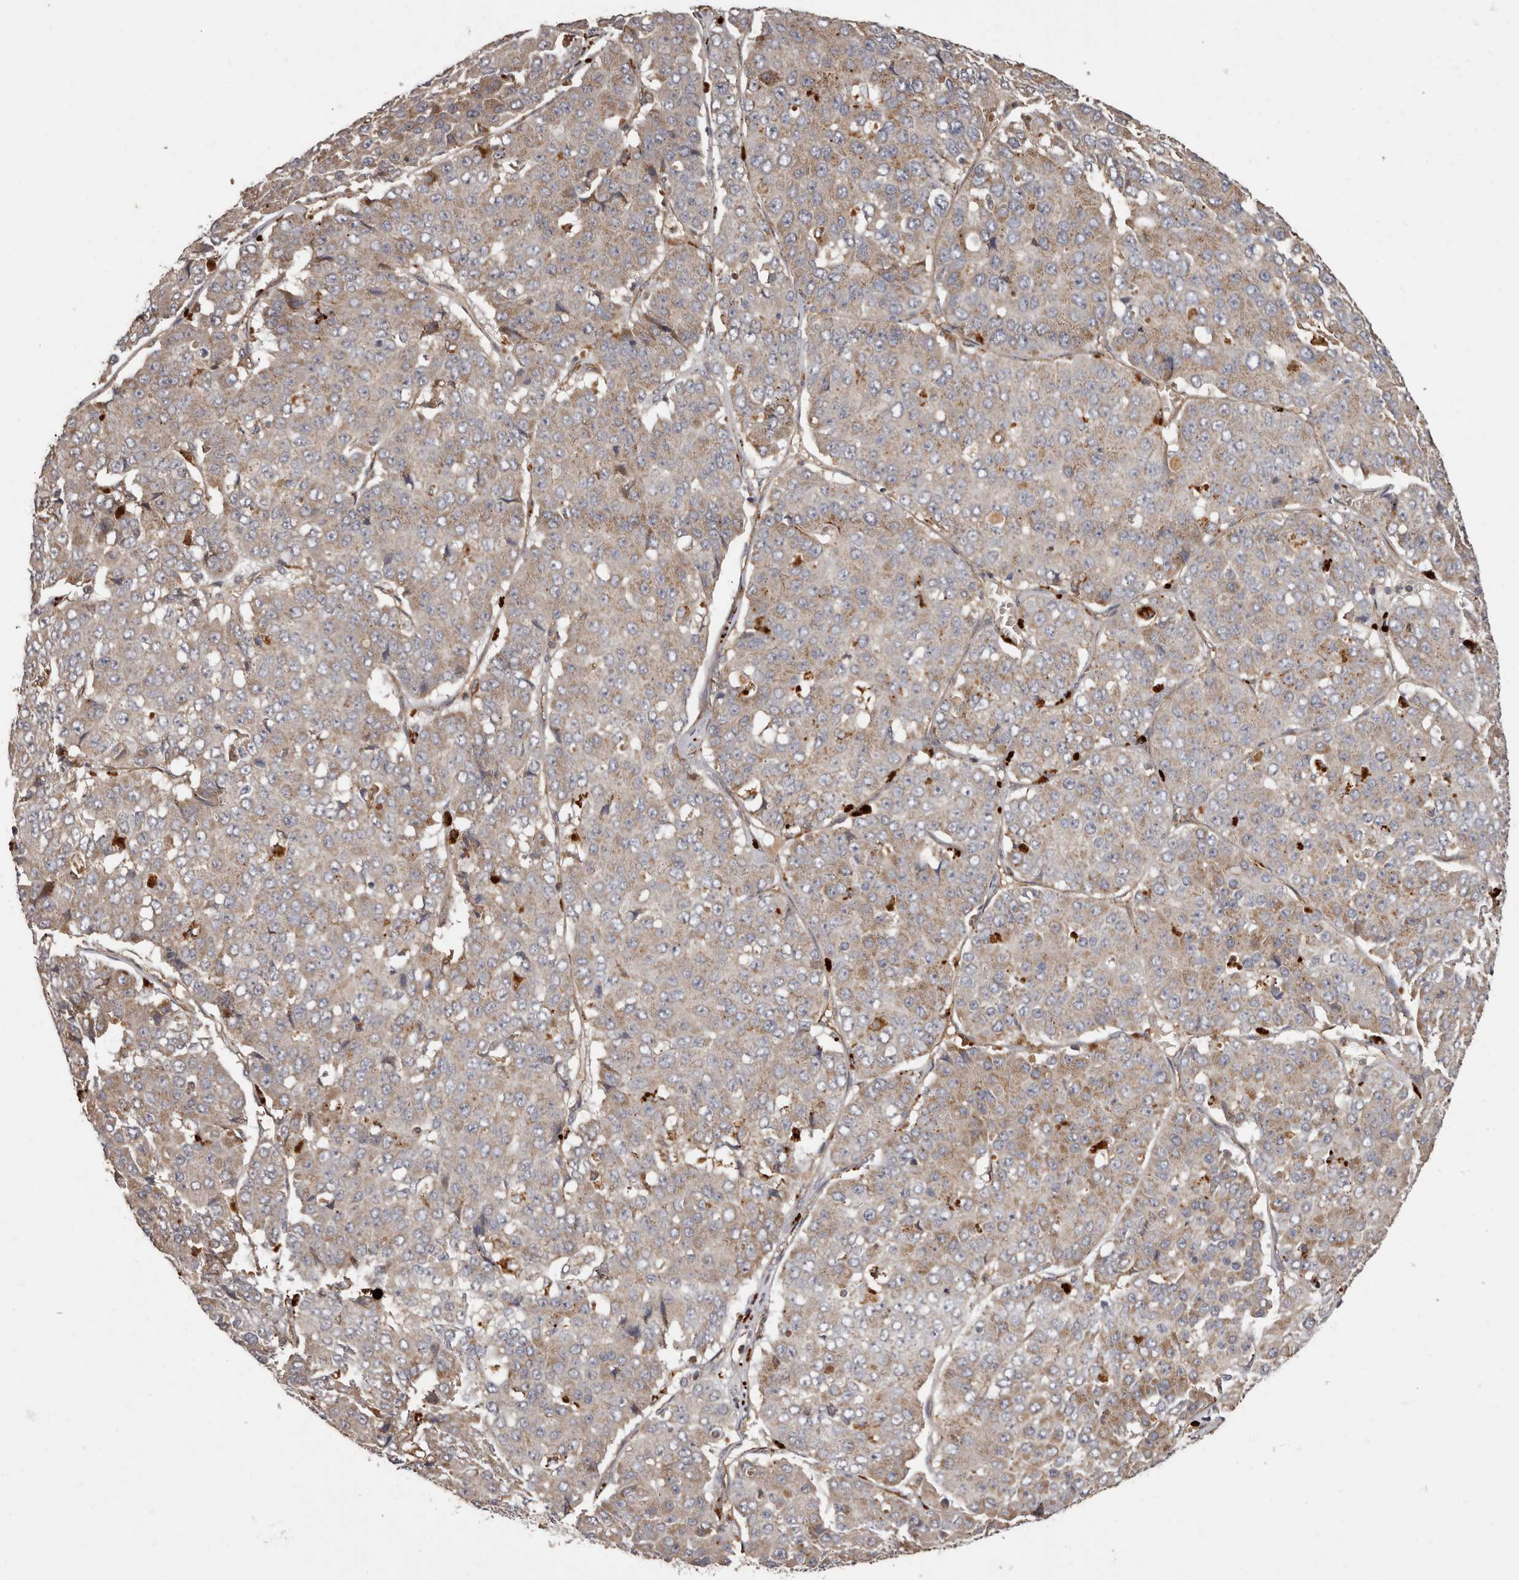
{"staining": {"intensity": "weak", "quantity": ">75%", "location": "cytoplasmic/membranous"}, "tissue": "pancreatic cancer", "cell_type": "Tumor cells", "image_type": "cancer", "snomed": [{"axis": "morphology", "description": "Adenocarcinoma, NOS"}, {"axis": "topography", "description": "Pancreas"}], "caption": "Pancreatic cancer was stained to show a protein in brown. There is low levels of weak cytoplasmic/membranous staining in approximately >75% of tumor cells.", "gene": "ADCY2", "patient": {"sex": "male", "age": 50}}